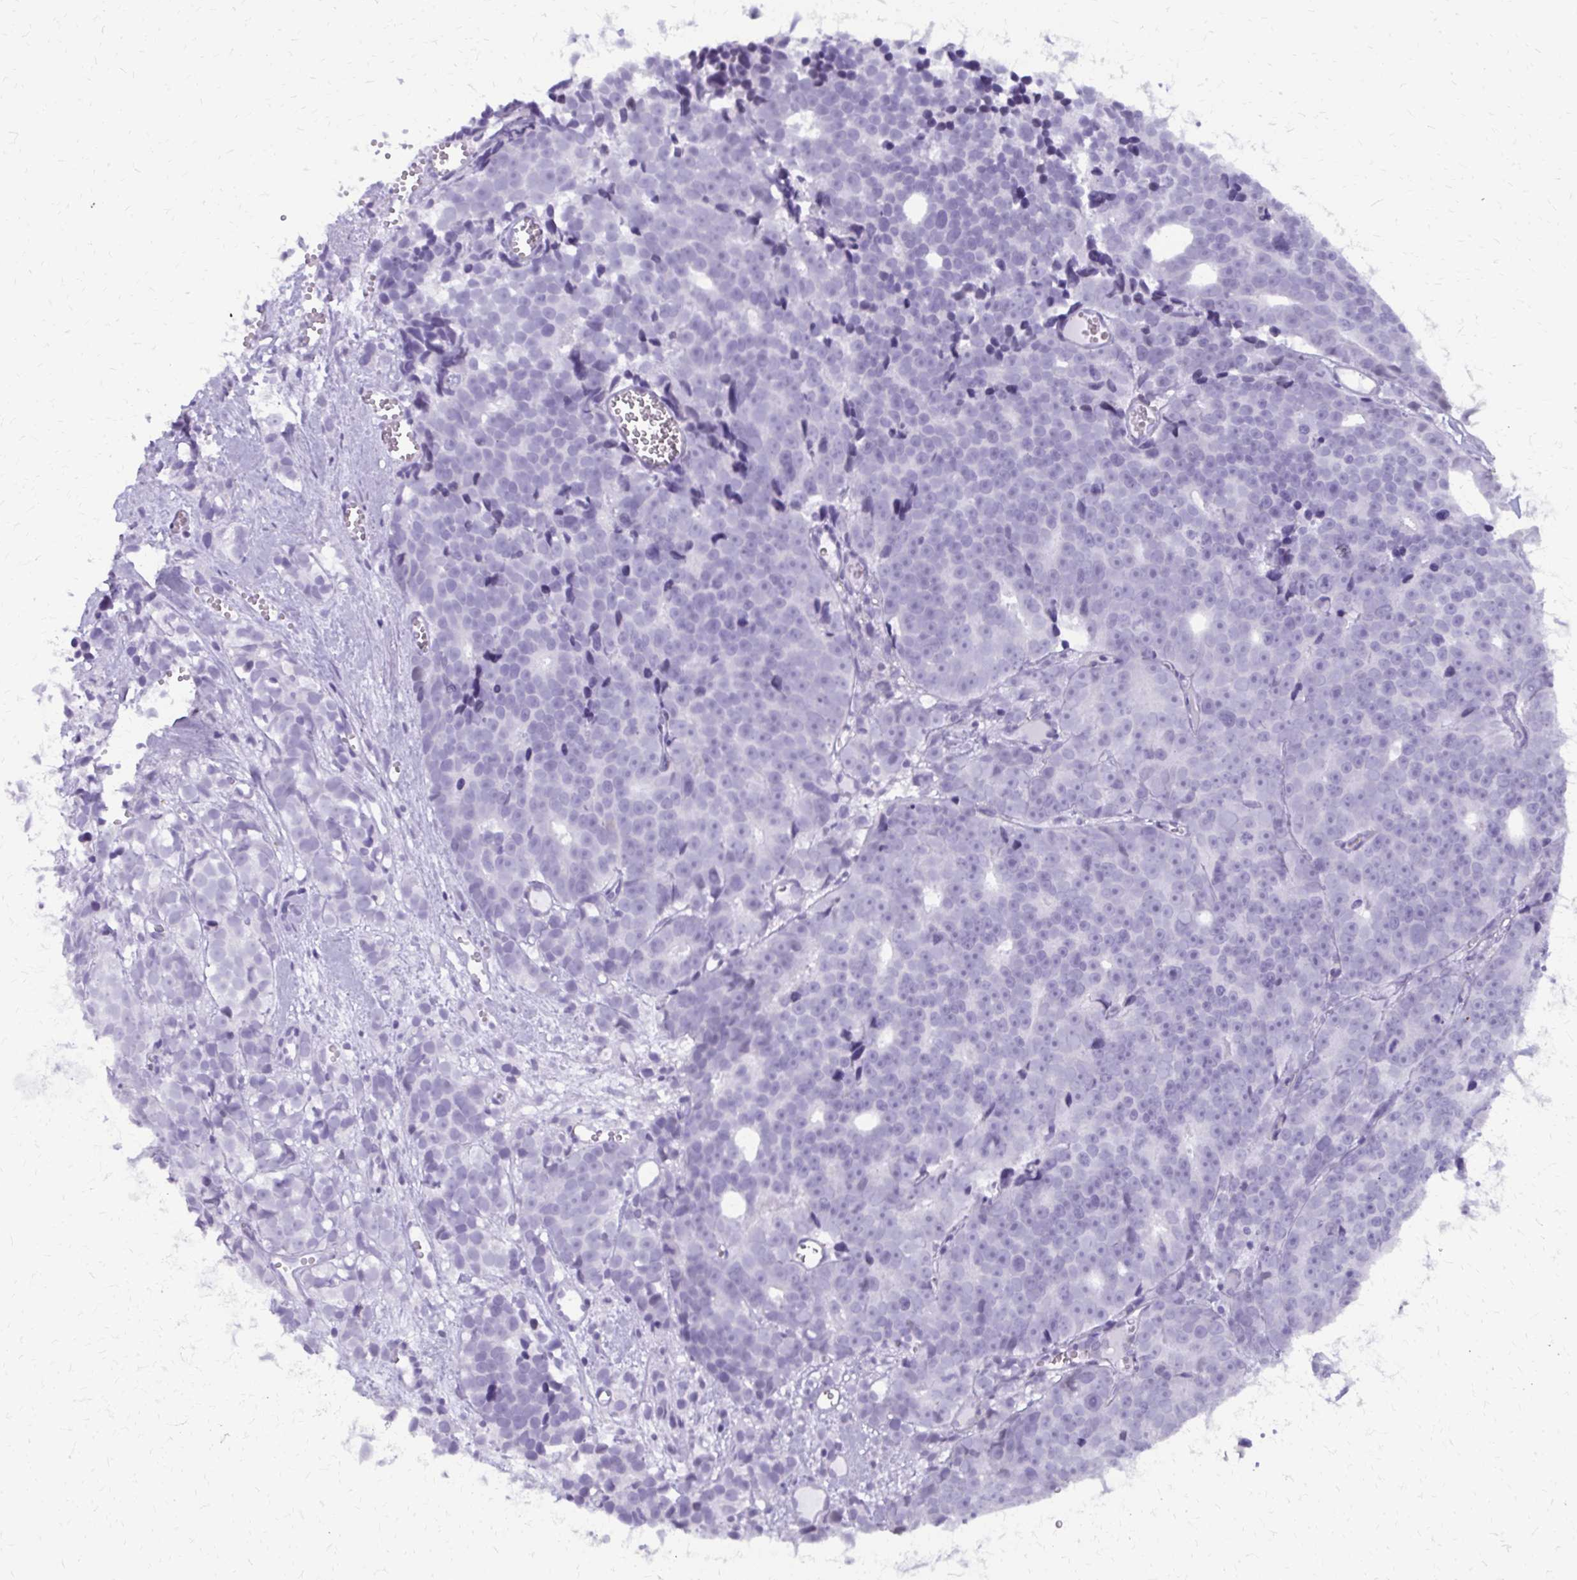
{"staining": {"intensity": "negative", "quantity": "none", "location": "none"}, "tissue": "prostate cancer", "cell_type": "Tumor cells", "image_type": "cancer", "snomed": [{"axis": "morphology", "description": "Adenocarcinoma, High grade"}, {"axis": "topography", "description": "Prostate"}], "caption": "A high-resolution image shows IHC staining of prostate cancer (adenocarcinoma (high-grade)), which demonstrates no significant staining in tumor cells.", "gene": "FAM162B", "patient": {"sex": "male", "age": 77}}